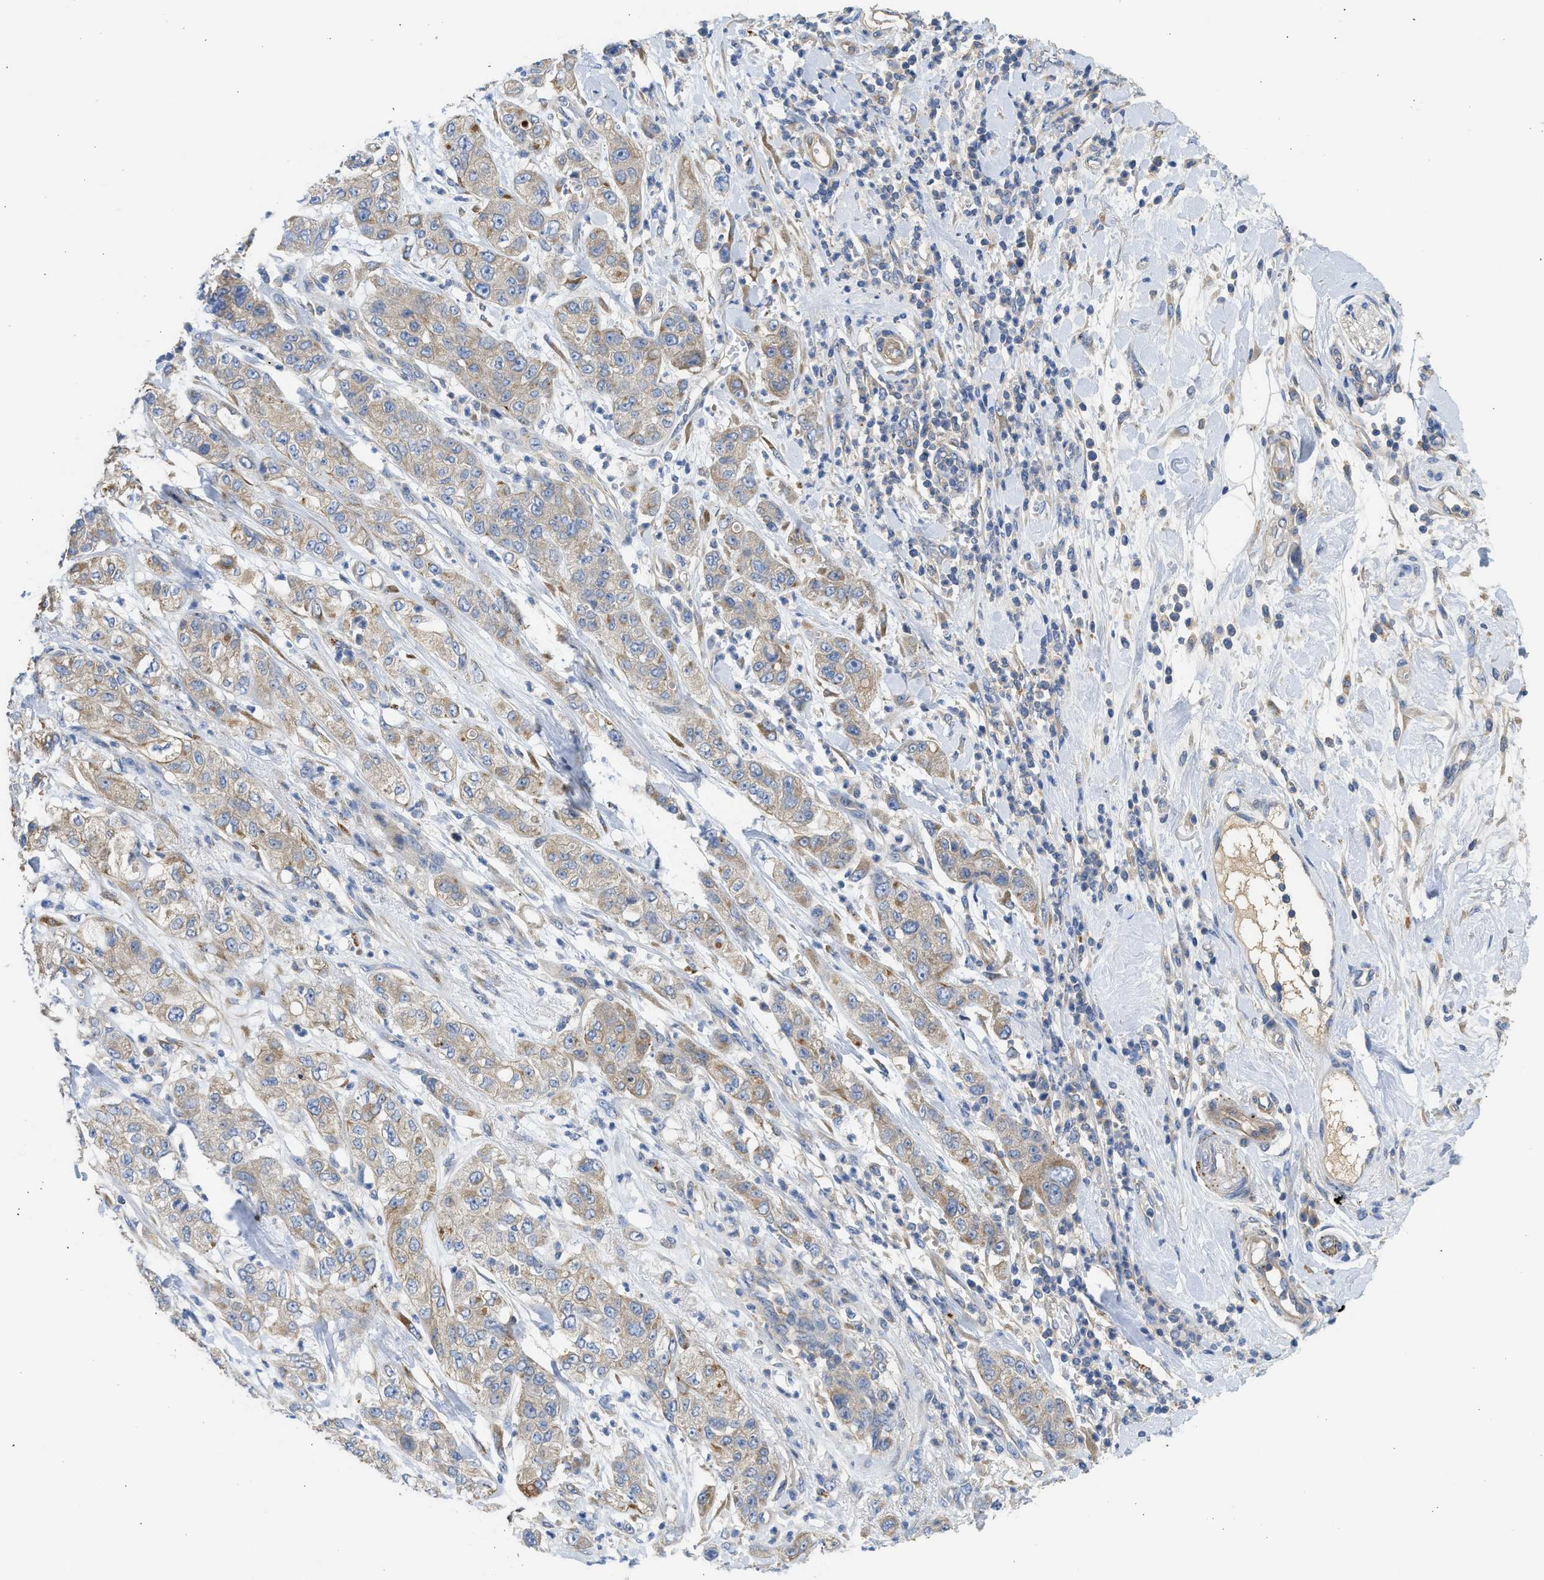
{"staining": {"intensity": "moderate", "quantity": "25%-75%", "location": "cytoplasmic/membranous"}, "tissue": "pancreatic cancer", "cell_type": "Tumor cells", "image_type": "cancer", "snomed": [{"axis": "morphology", "description": "Adenocarcinoma, NOS"}, {"axis": "topography", "description": "Pancreas"}], "caption": "Immunohistochemistry image of human pancreatic cancer (adenocarcinoma) stained for a protein (brown), which exhibits medium levels of moderate cytoplasmic/membranous positivity in approximately 25%-75% of tumor cells.", "gene": "CSRNP2", "patient": {"sex": "female", "age": 78}}